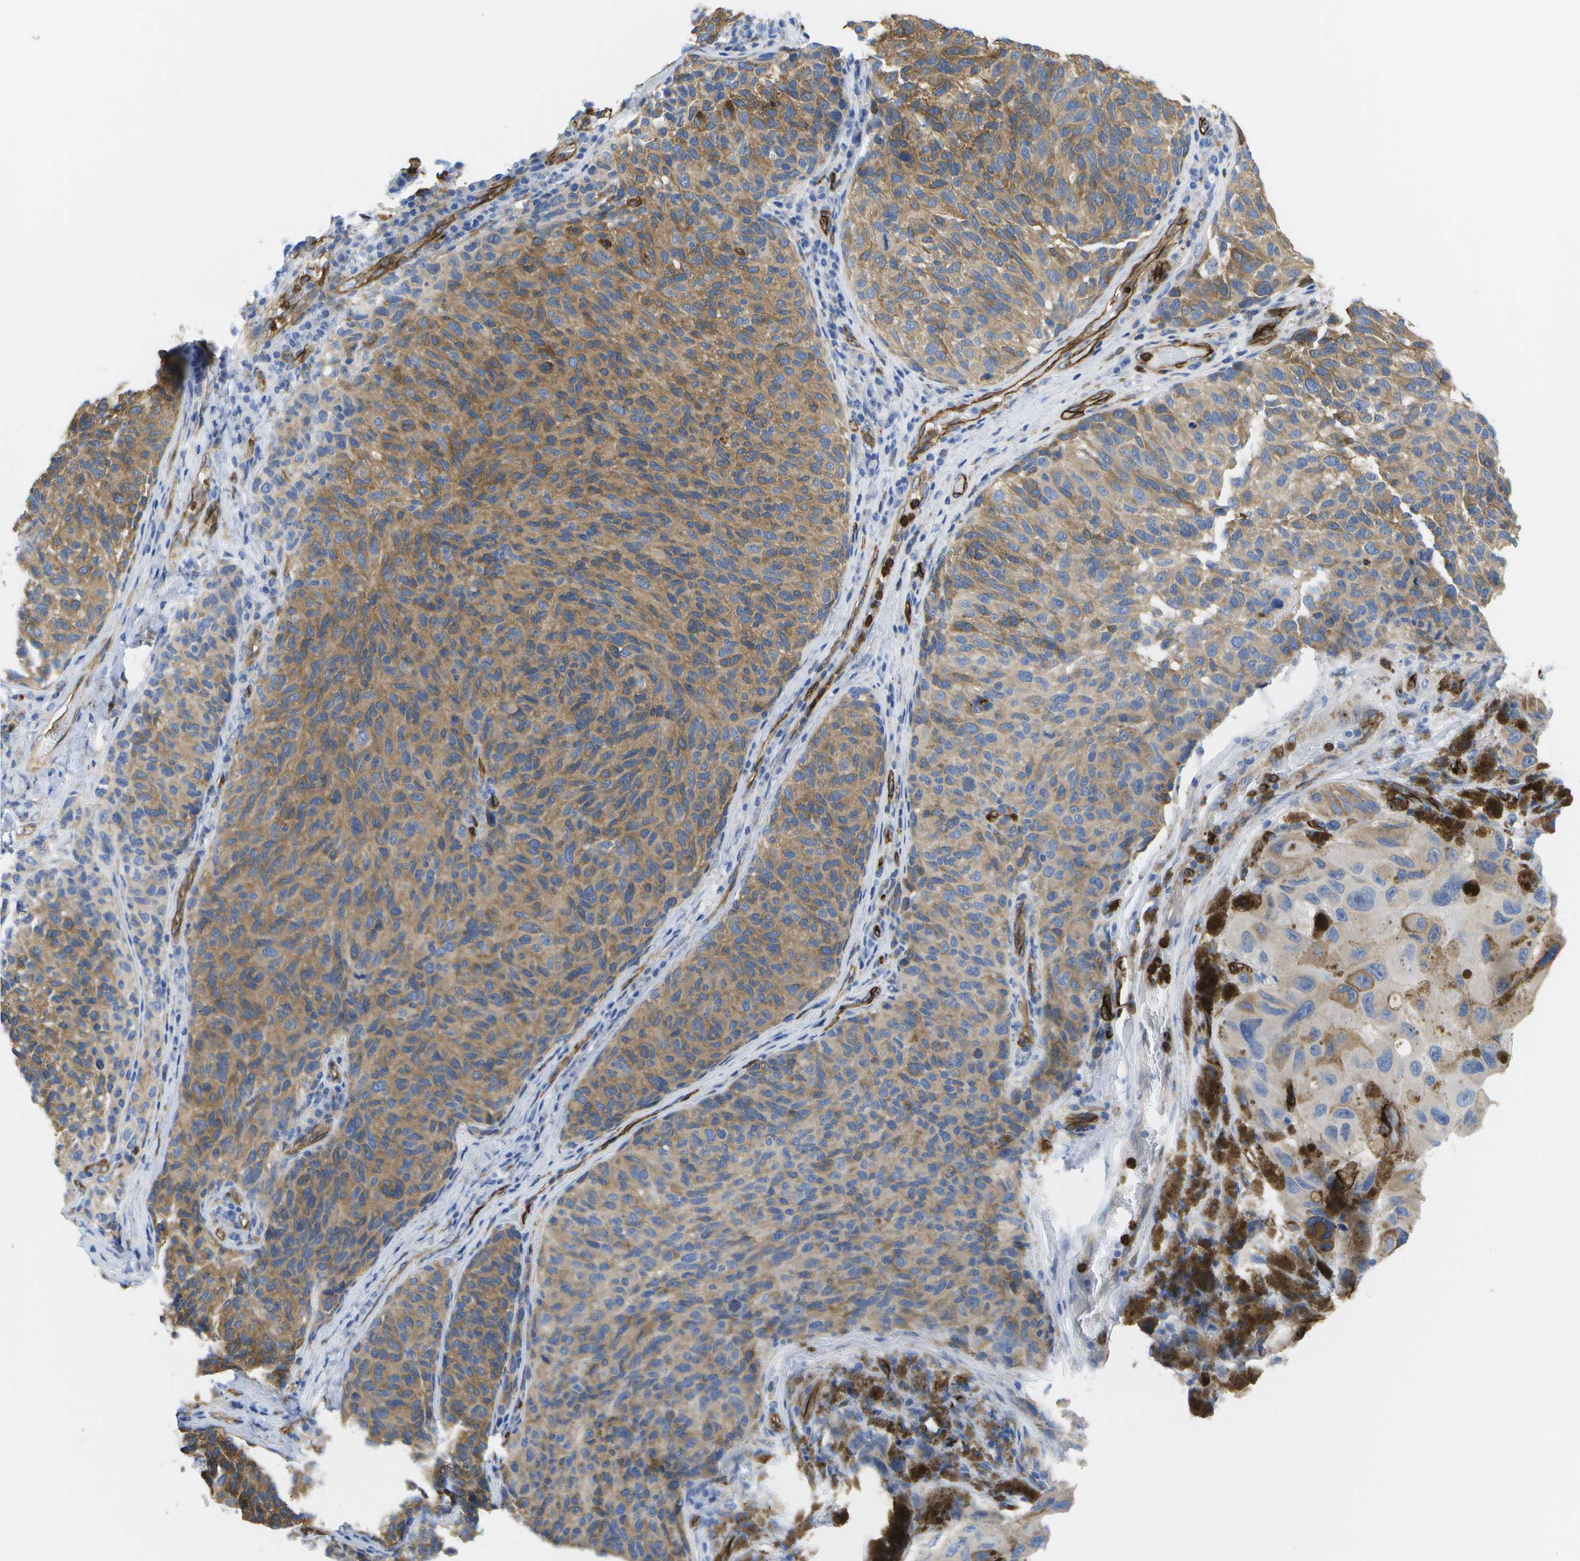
{"staining": {"intensity": "moderate", "quantity": ">75%", "location": "cytoplasmic/membranous"}, "tissue": "melanoma", "cell_type": "Tumor cells", "image_type": "cancer", "snomed": [{"axis": "morphology", "description": "Malignant melanoma, NOS"}, {"axis": "topography", "description": "Skin"}], "caption": "Human melanoma stained for a protein (brown) displays moderate cytoplasmic/membranous positive staining in about >75% of tumor cells.", "gene": "DYSF", "patient": {"sex": "female", "age": 73}}